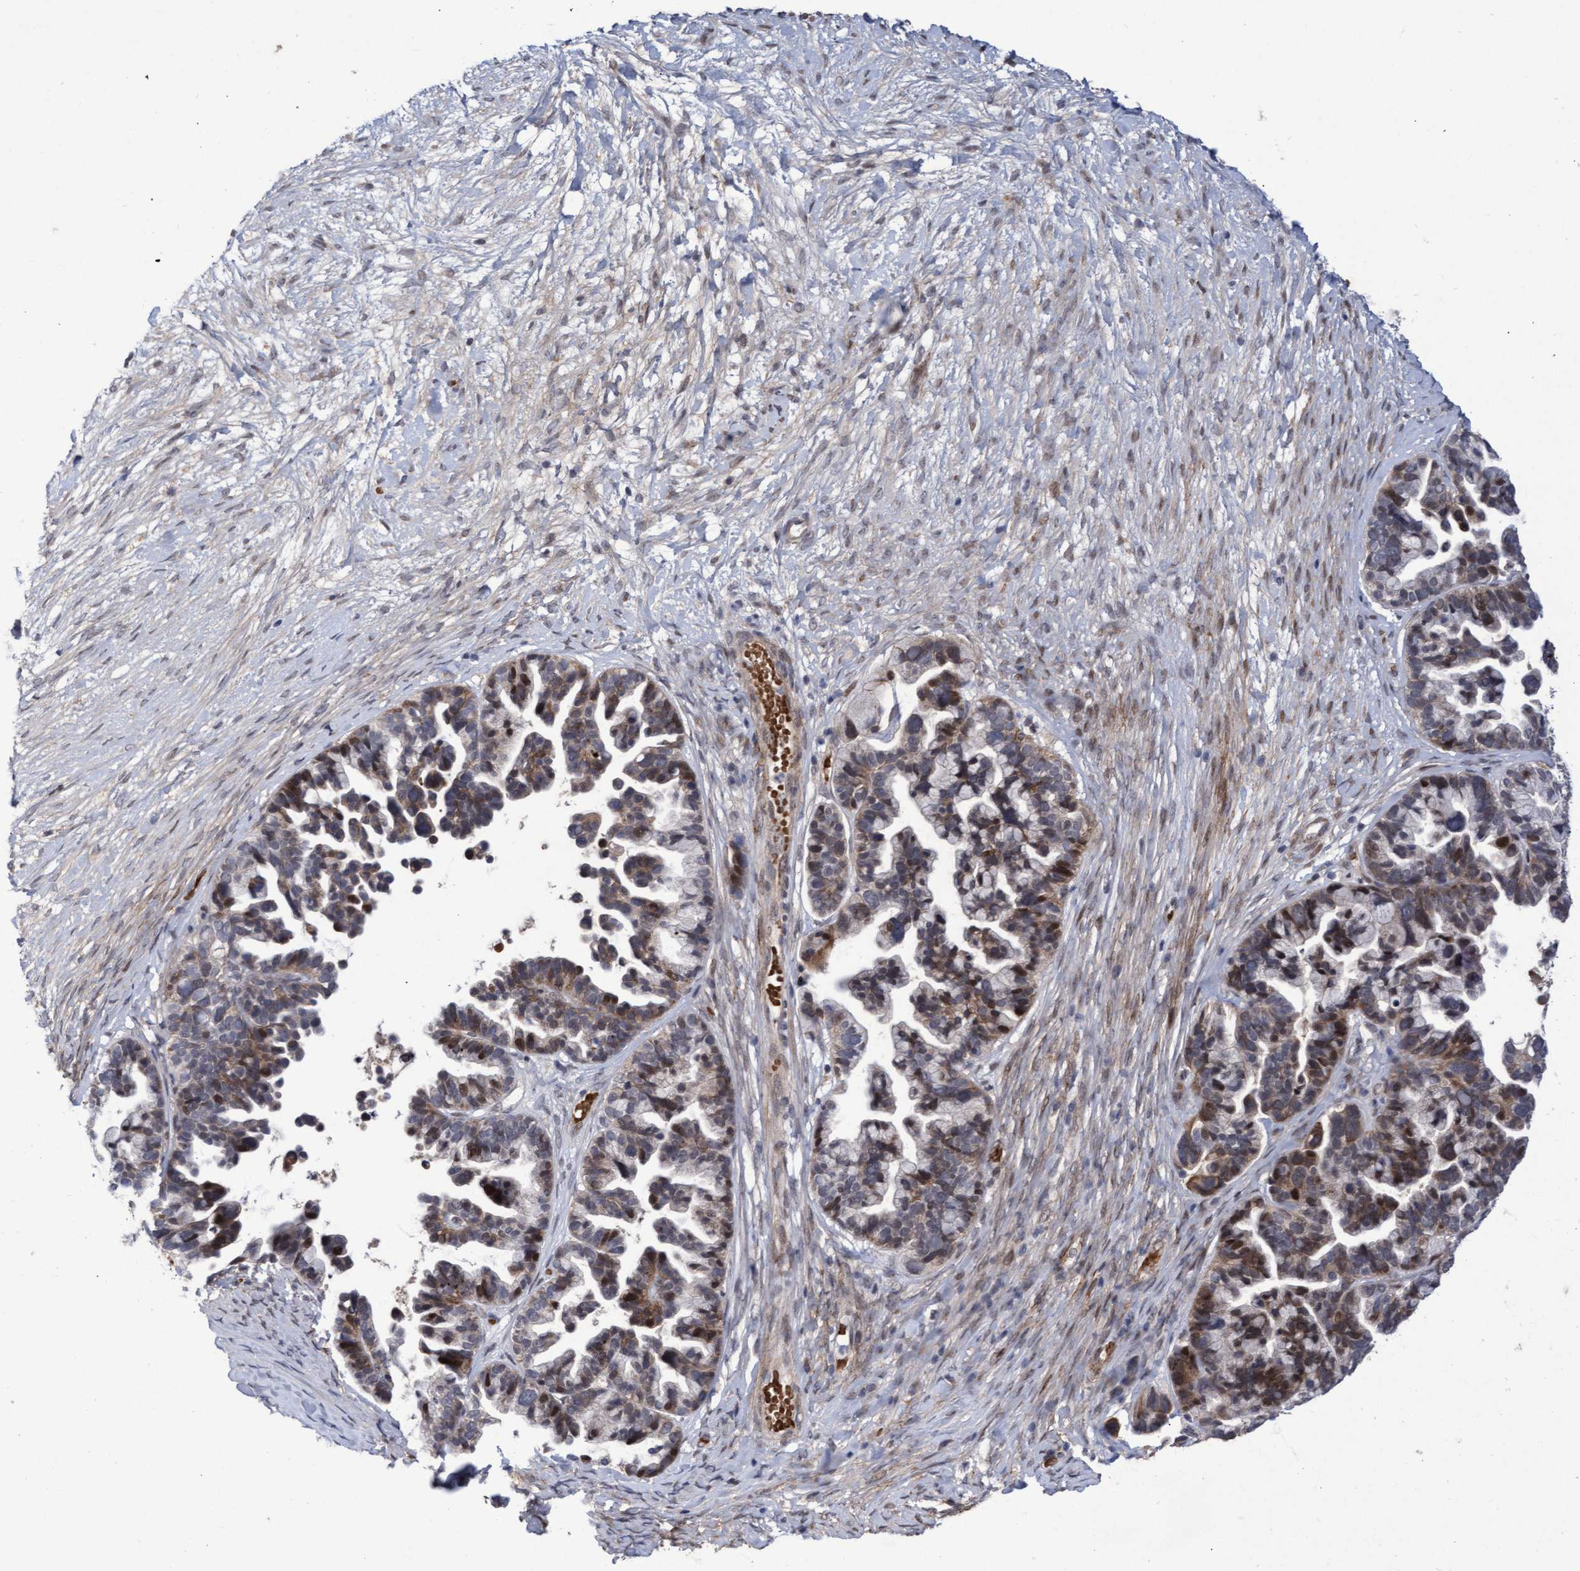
{"staining": {"intensity": "moderate", "quantity": "25%-75%", "location": "cytoplasmic/membranous,nuclear"}, "tissue": "ovarian cancer", "cell_type": "Tumor cells", "image_type": "cancer", "snomed": [{"axis": "morphology", "description": "Cystadenocarcinoma, serous, NOS"}, {"axis": "topography", "description": "Ovary"}], "caption": "IHC micrograph of neoplastic tissue: human ovarian cancer stained using IHC displays medium levels of moderate protein expression localized specifically in the cytoplasmic/membranous and nuclear of tumor cells, appearing as a cytoplasmic/membranous and nuclear brown color.", "gene": "ZNF750", "patient": {"sex": "female", "age": 56}}